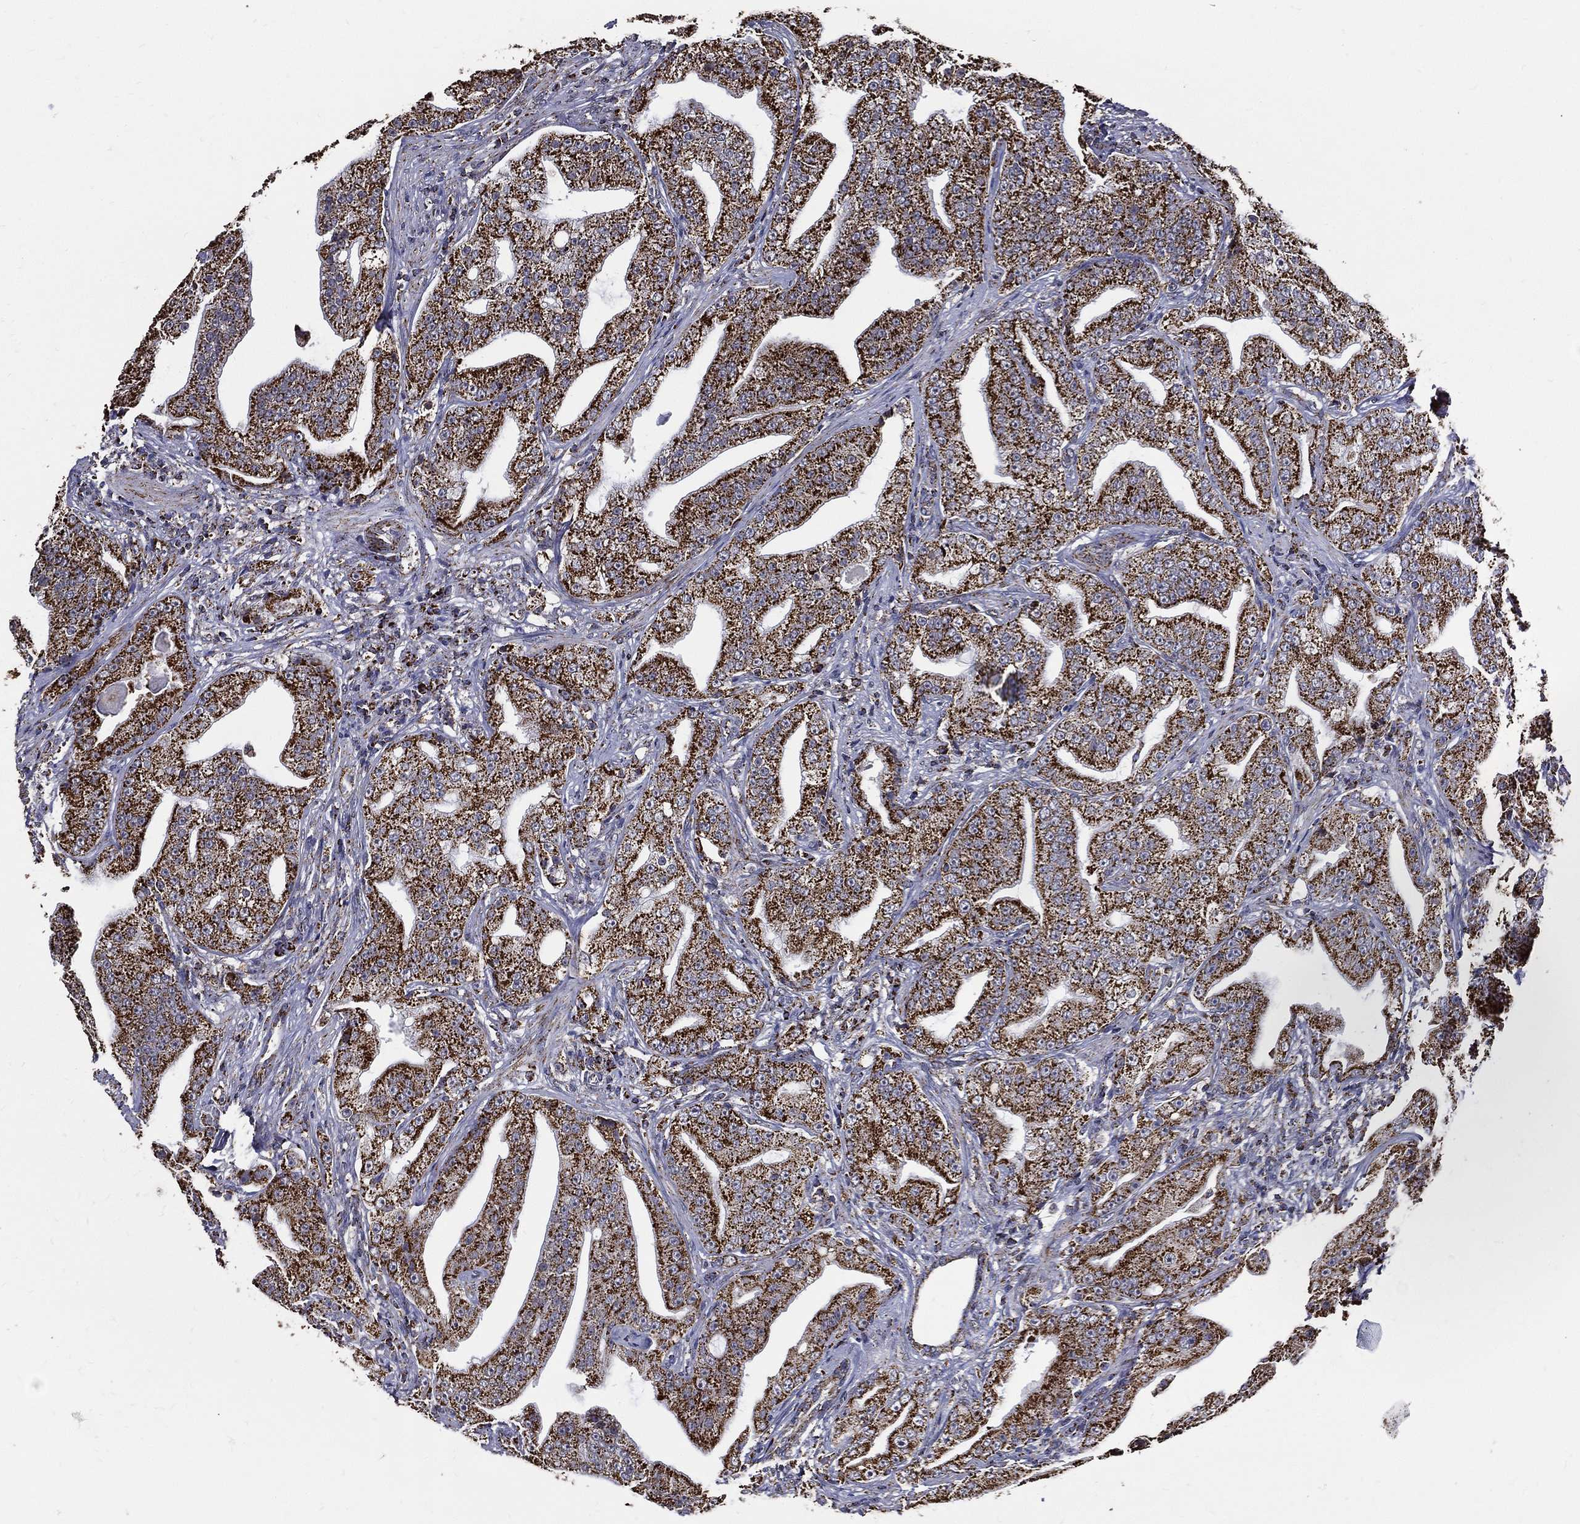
{"staining": {"intensity": "strong", "quantity": ">75%", "location": "cytoplasmic/membranous"}, "tissue": "prostate cancer", "cell_type": "Tumor cells", "image_type": "cancer", "snomed": [{"axis": "morphology", "description": "Adenocarcinoma, Low grade"}, {"axis": "topography", "description": "Prostate"}], "caption": "The micrograph demonstrates a brown stain indicating the presence of a protein in the cytoplasmic/membranous of tumor cells in low-grade adenocarcinoma (prostate).", "gene": "NDUFAB1", "patient": {"sex": "male", "age": 62}}